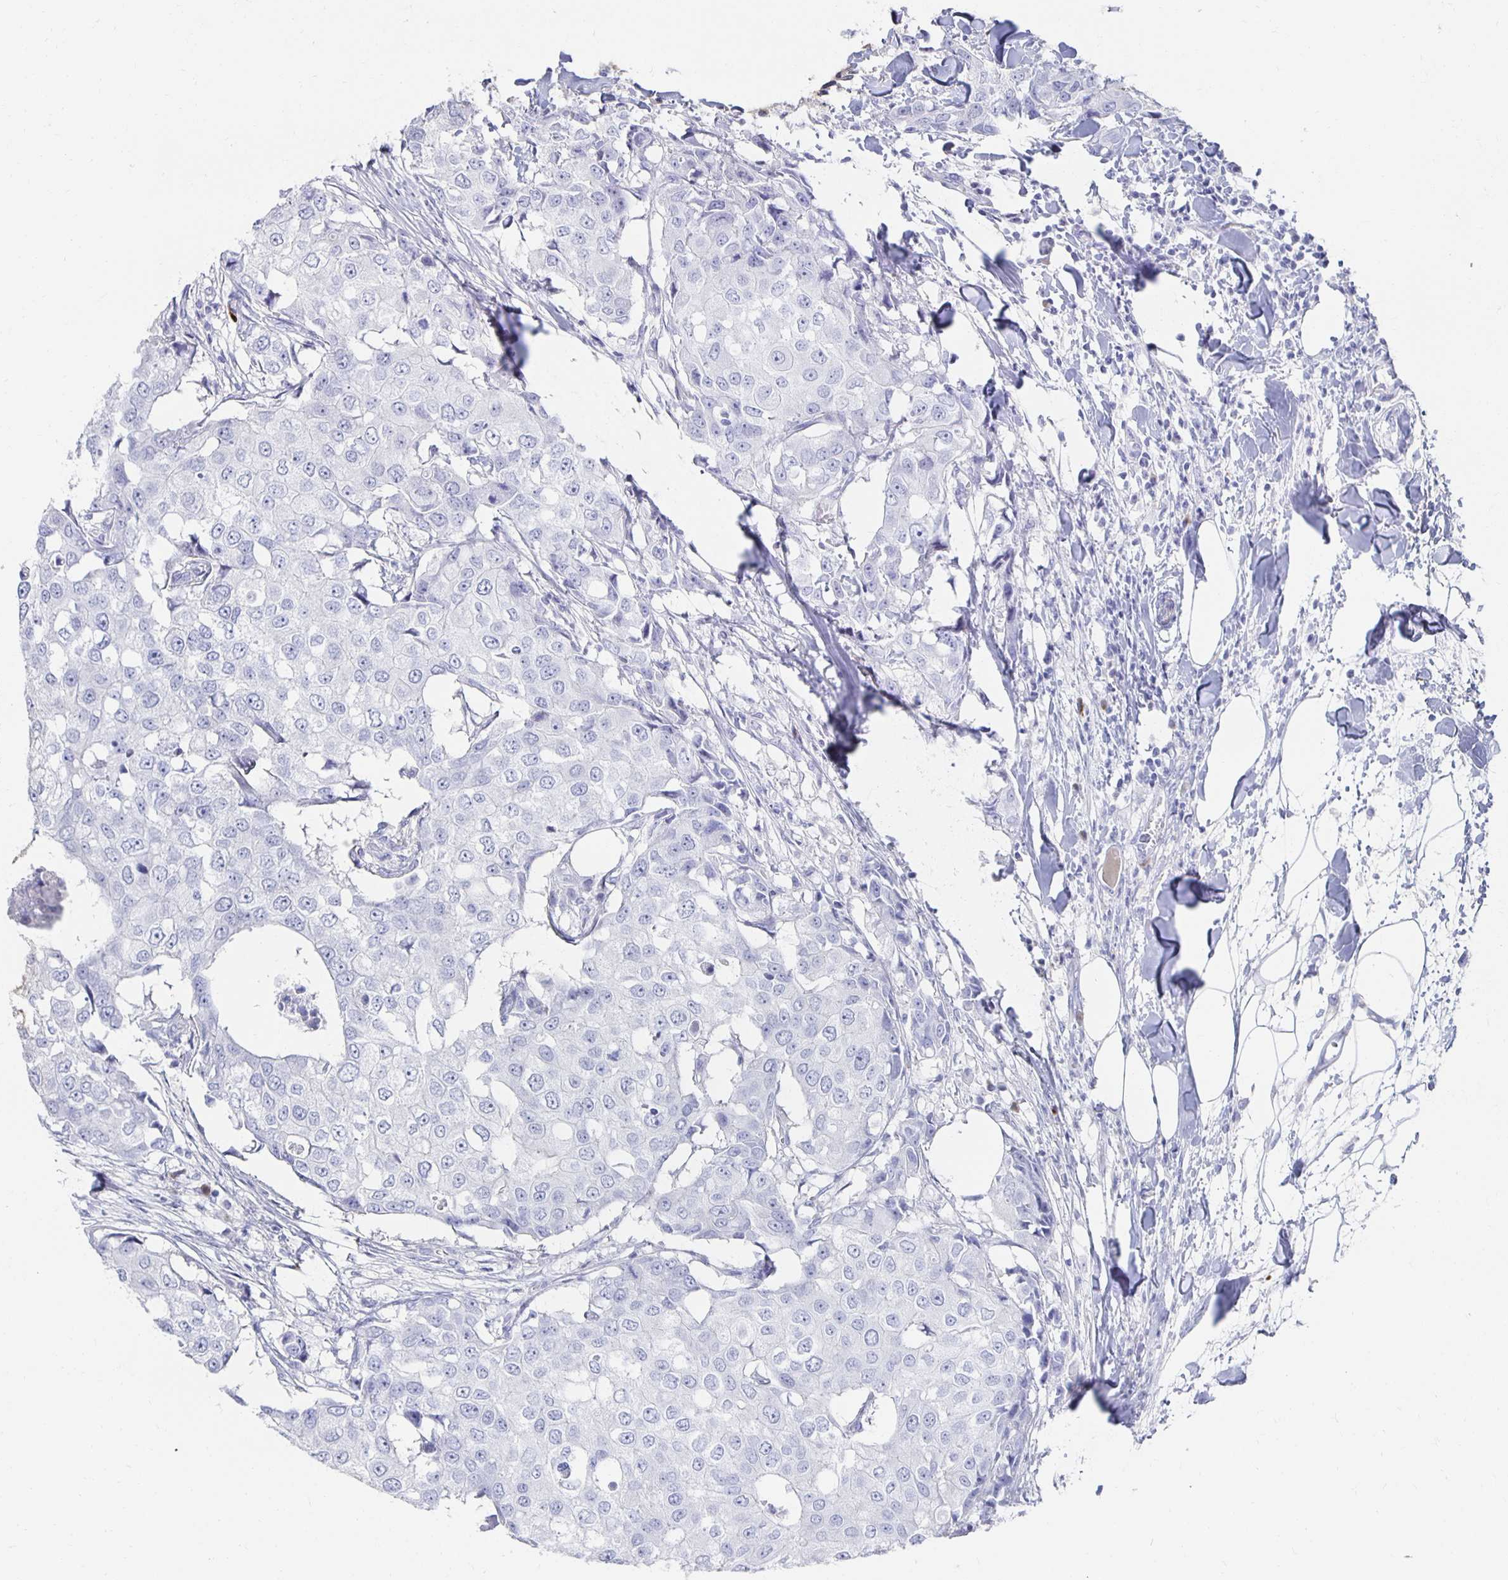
{"staining": {"intensity": "negative", "quantity": "none", "location": "none"}, "tissue": "breast cancer", "cell_type": "Tumor cells", "image_type": "cancer", "snomed": [{"axis": "morphology", "description": "Duct carcinoma"}, {"axis": "topography", "description": "Breast"}], "caption": "Image shows no protein expression in tumor cells of breast invasive ductal carcinoma tissue. (DAB (3,3'-diaminobenzidine) immunohistochemistry with hematoxylin counter stain).", "gene": "PRDM7", "patient": {"sex": "female", "age": 27}}